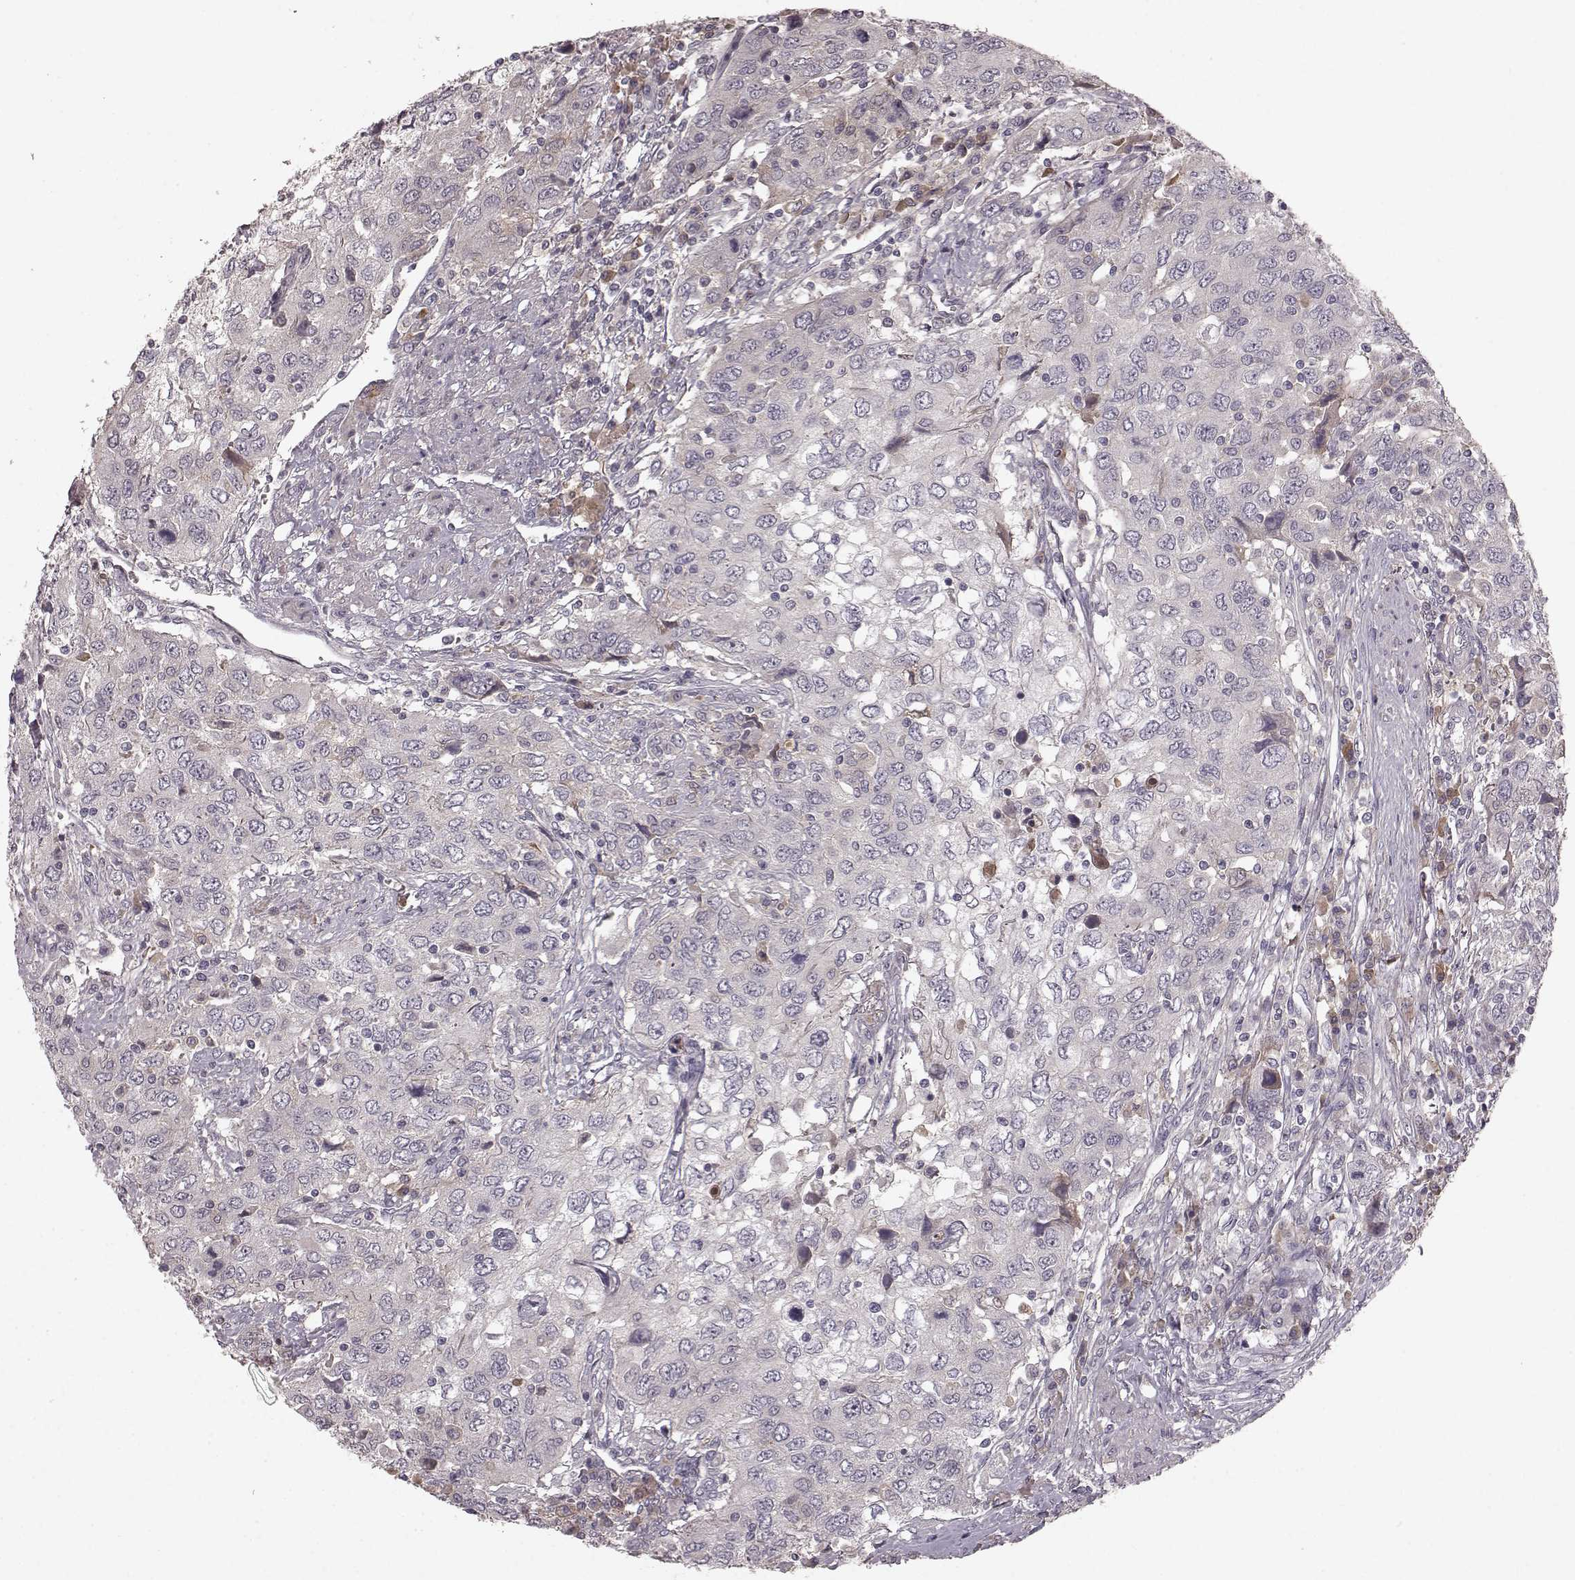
{"staining": {"intensity": "negative", "quantity": "none", "location": "none"}, "tissue": "urothelial cancer", "cell_type": "Tumor cells", "image_type": "cancer", "snomed": [{"axis": "morphology", "description": "Urothelial carcinoma, High grade"}, {"axis": "topography", "description": "Urinary bladder"}], "caption": "The IHC photomicrograph has no significant positivity in tumor cells of urothelial carcinoma (high-grade) tissue. The staining was performed using DAB to visualize the protein expression in brown, while the nuclei were stained in blue with hematoxylin (Magnification: 20x).", "gene": "SLC22A18", "patient": {"sex": "male", "age": 76}}